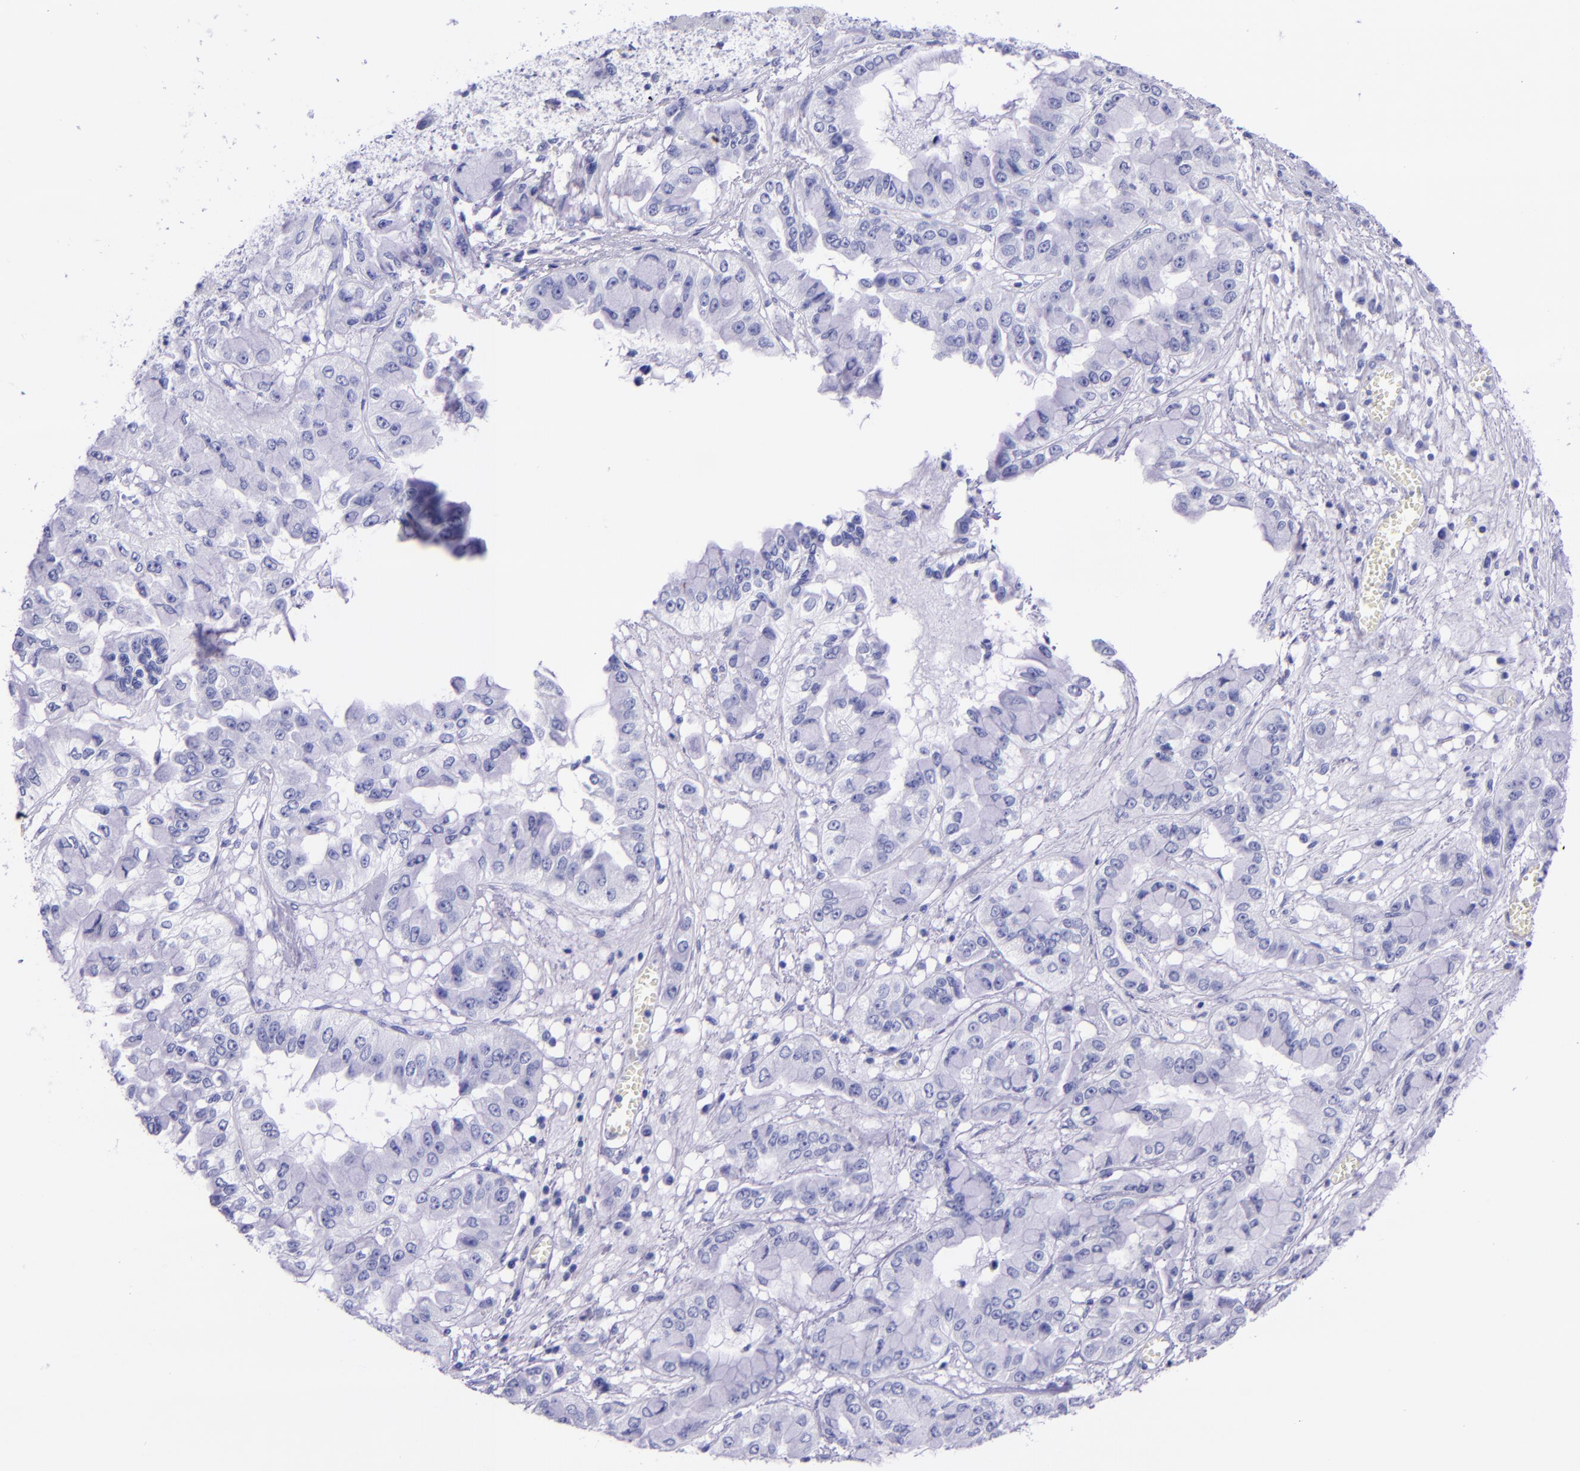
{"staining": {"intensity": "negative", "quantity": "none", "location": "none"}, "tissue": "liver cancer", "cell_type": "Tumor cells", "image_type": "cancer", "snomed": [{"axis": "morphology", "description": "Cholangiocarcinoma"}, {"axis": "topography", "description": "Liver"}], "caption": "Photomicrograph shows no significant protein staining in tumor cells of cholangiocarcinoma (liver).", "gene": "MBP", "patient": {"sex": "female", "age": 79}}